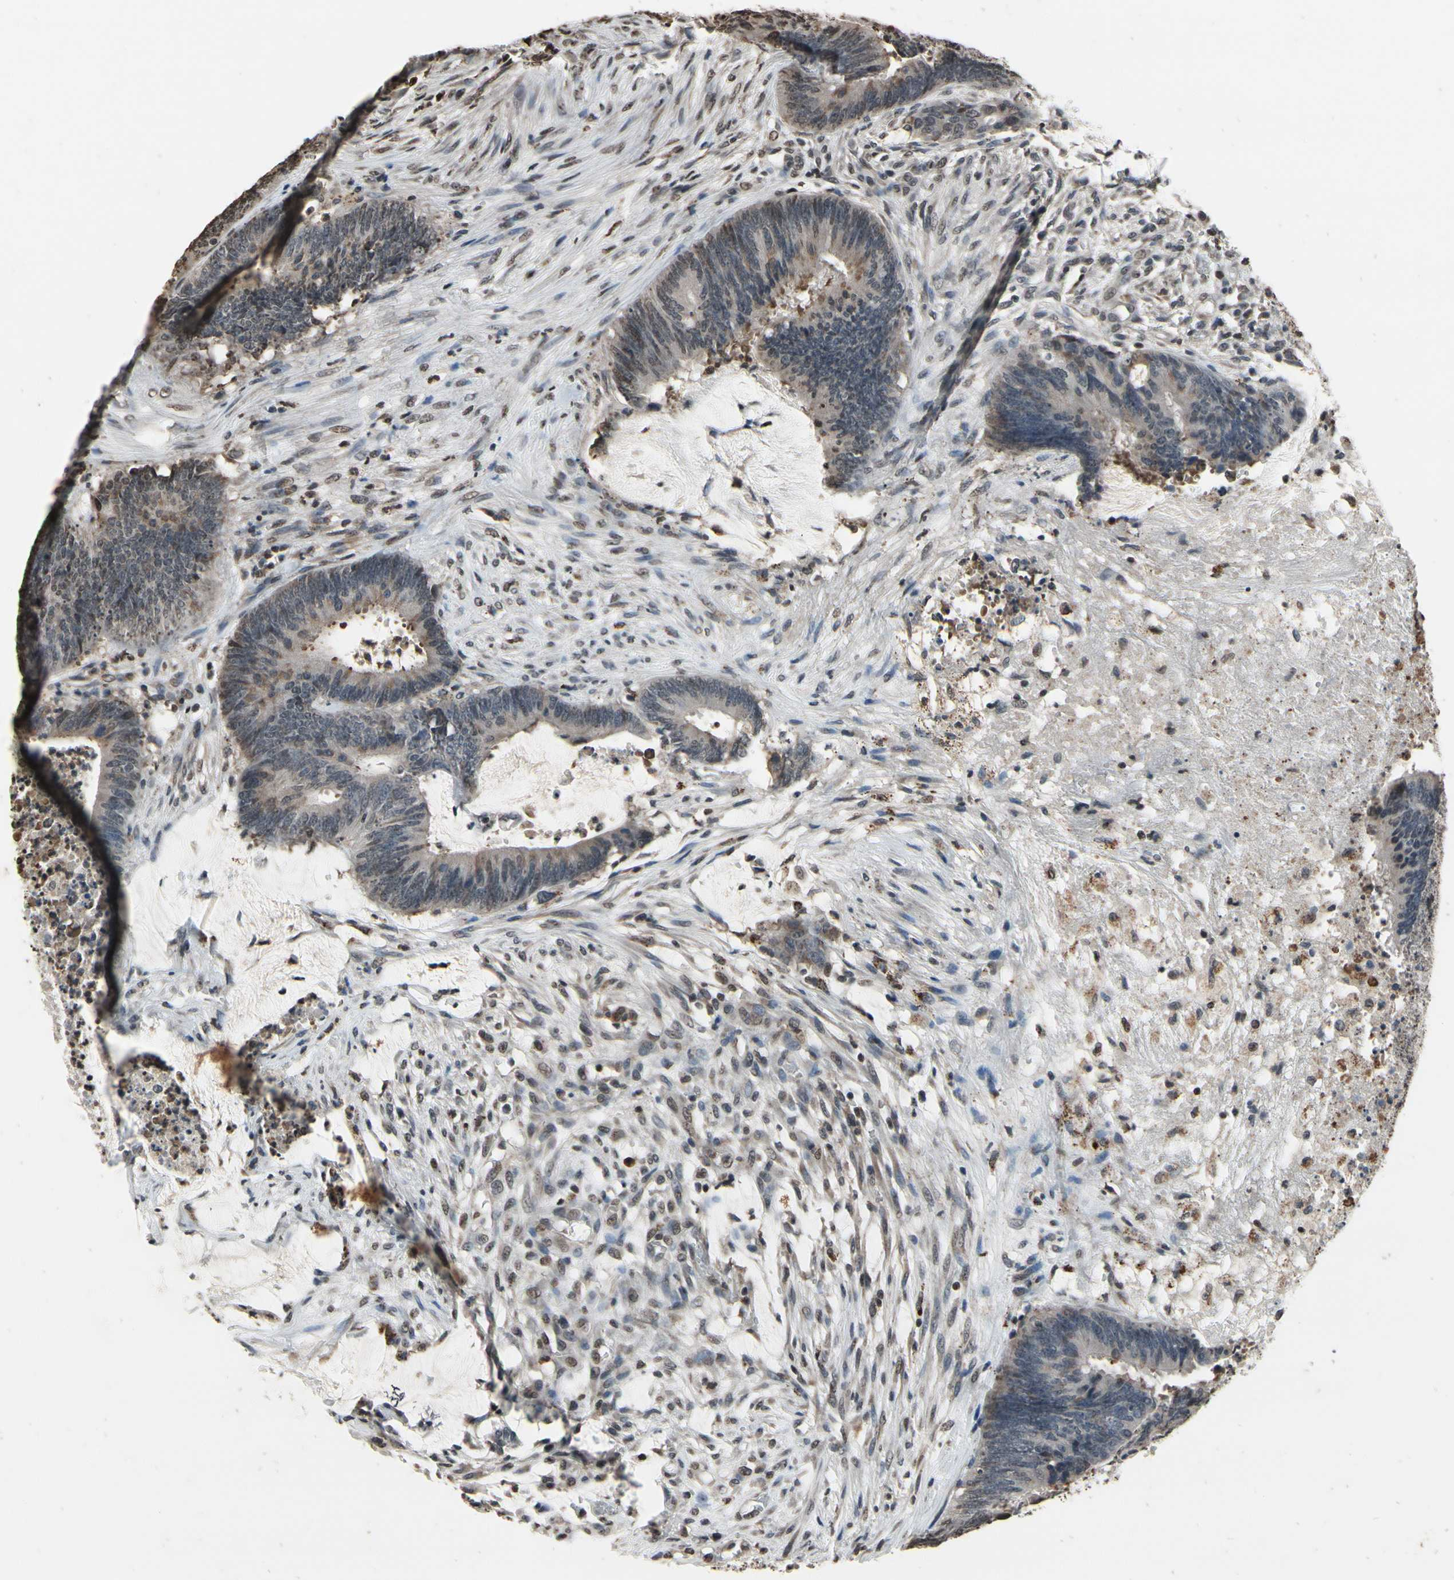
{"staining": {"intensity": "weak", "quantity": "25%-75%", "location": "nuclear"}, "tissue": "colorectal cancer", "cell_type": "Tumor cells", "image_type": "cancer", "snomed": [{"axis": "morphology", "description": "Adenocarcinoma, NOS"}, {"axis": "topography", "description": "Rectum"}], "caption": "DAB immunohistochemical staining of human colorectal cancer (adenocarcinoma) displays weak nuclear protein positivity in about 25%-75% of tumor cells. Nuclei are stained in blue.", "gene": "HIPK2", "patient": {"sex": "female", "age": 66}}